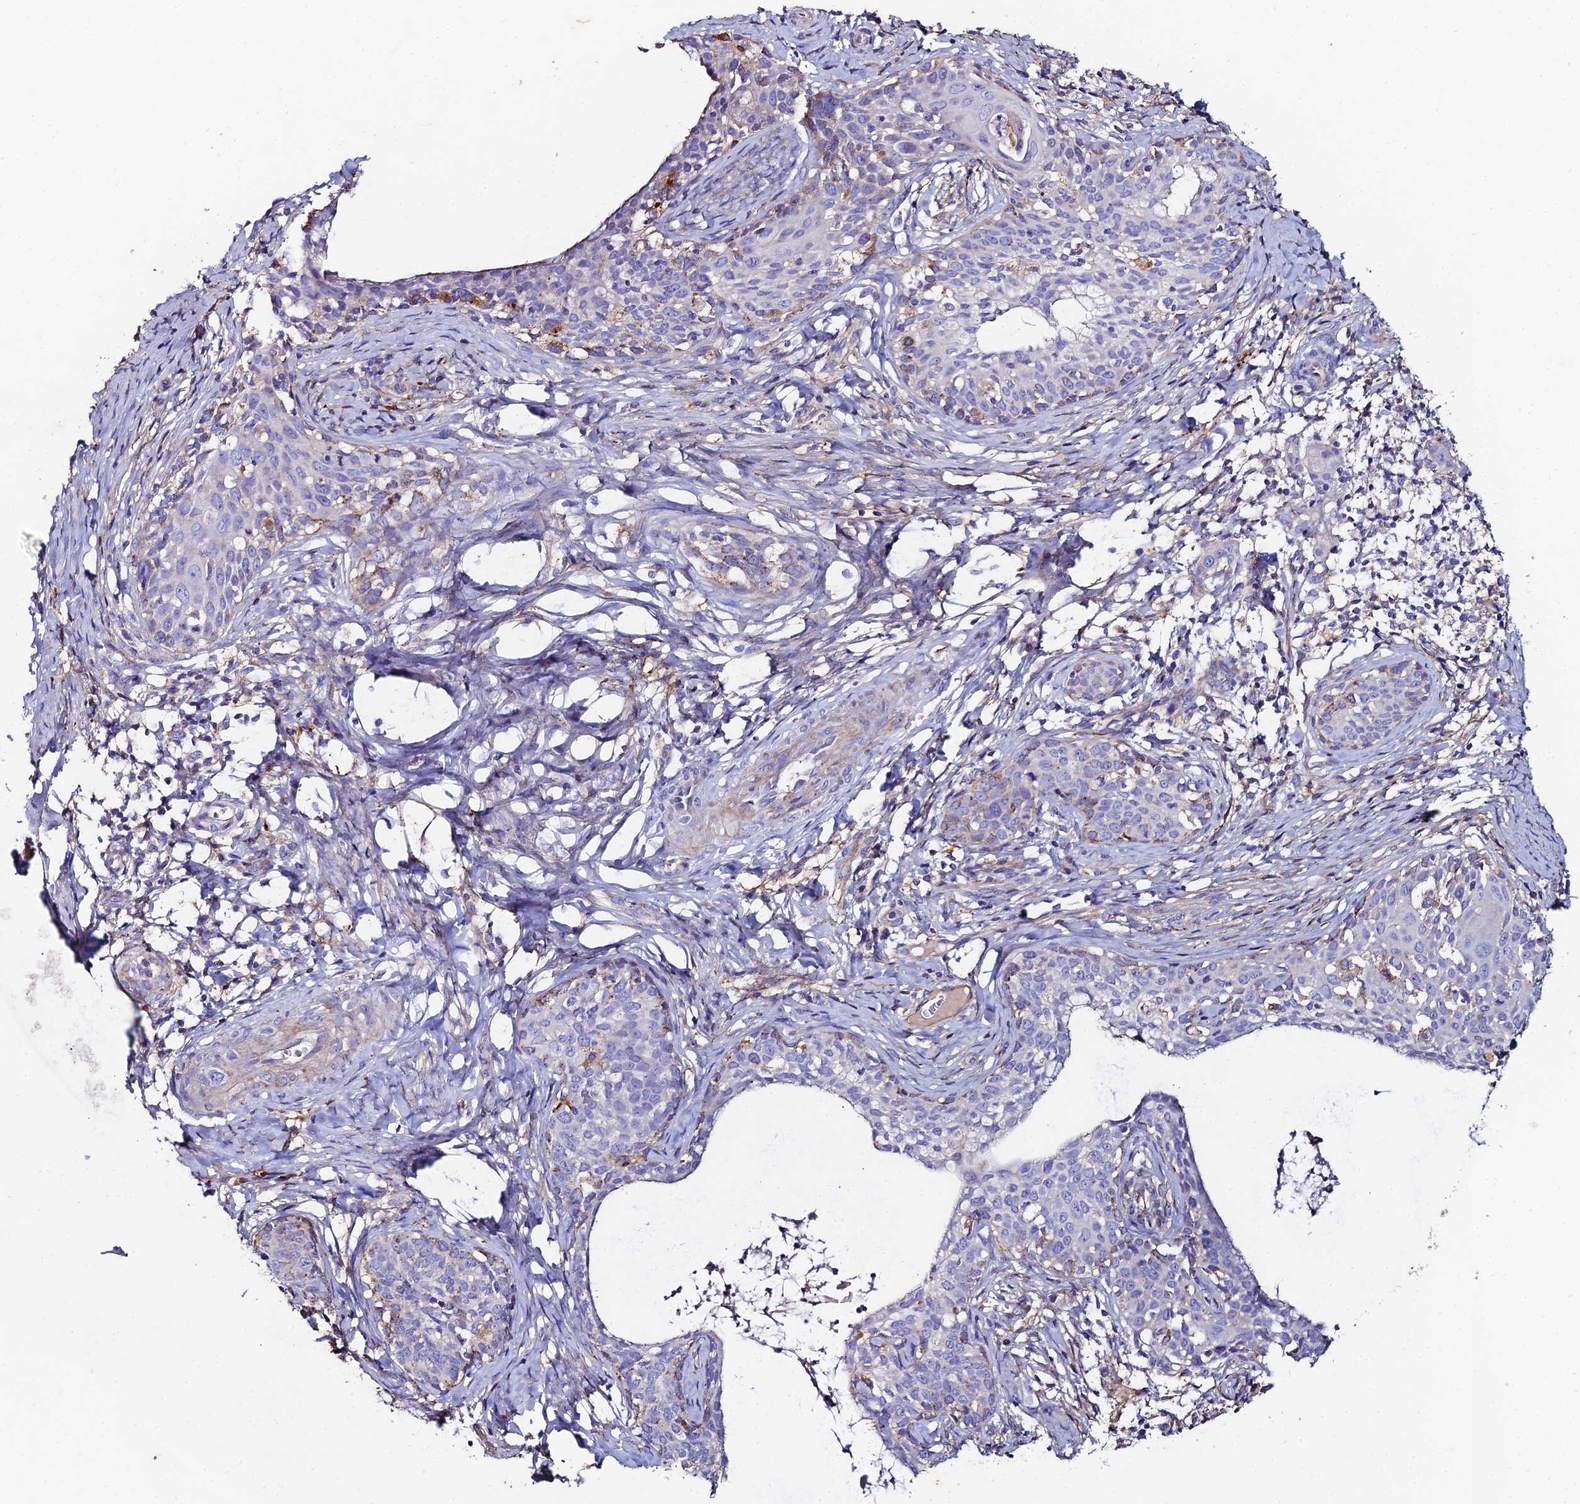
{"staining": {"intensity": "negative", "quantity": "none", "location": "none"}, "tissue": "cervical cancer", "cell_type": "Tumor cells", "image_type": "cancer", "snomed": [{"axis": "morphology", "description": "Squamous cell carcinoma, NOS"}, {"axis": "topography", "description": "Cervix"}], "caption": "A photomicrograph of human cervical cancer is negative for staining in tumor cells.", "gene": "C6", "patient": {"sex": "female", "age": 52}}